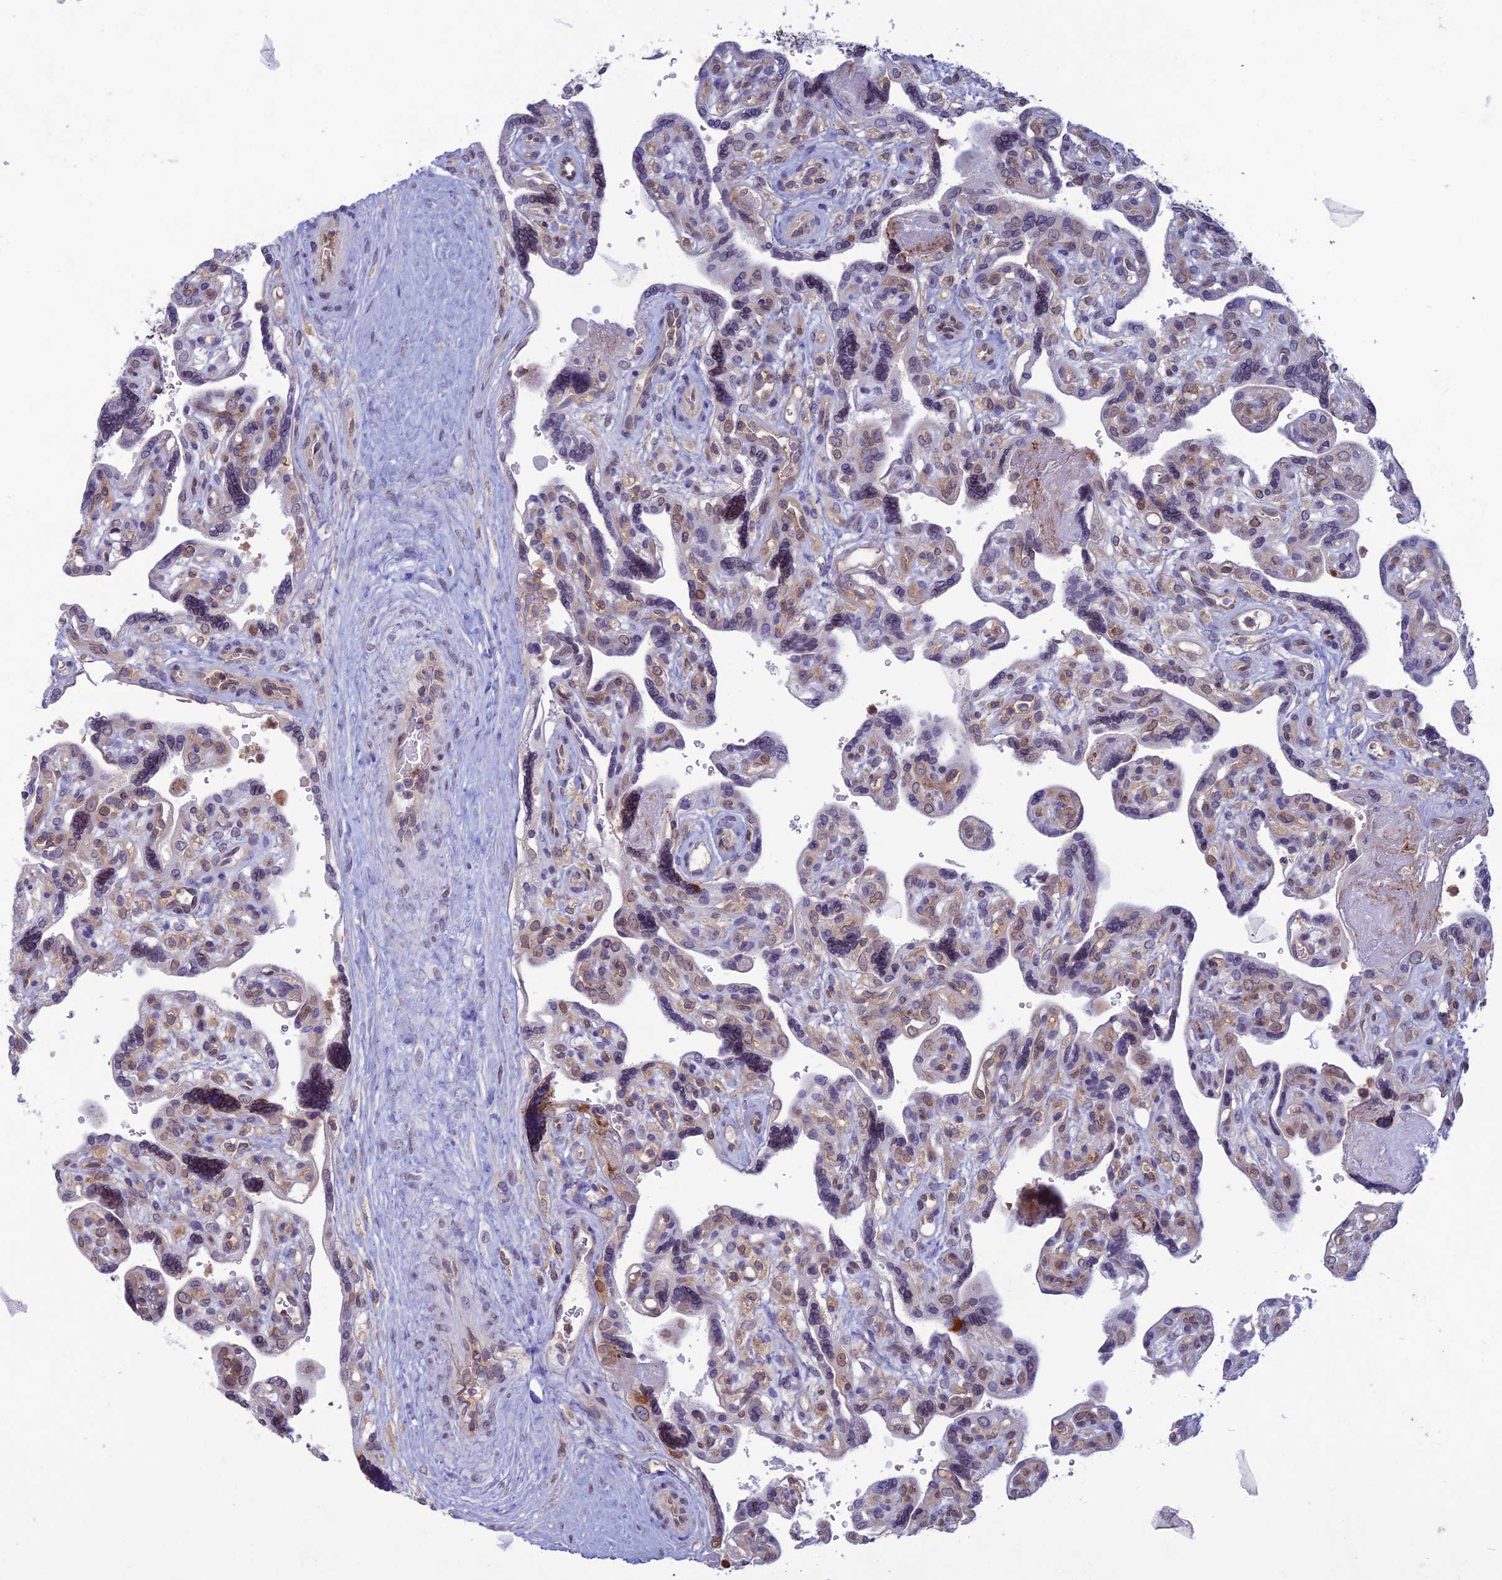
{"staining": {"intensity": "strong", "quantity": "<25%", "location": "cytoplasmic/membranous,nuclear"}, "tissue": "placenta", "cell_type": "Trophoblastic cells", "image_type": "normal", "snomed": [{"axis": "morphology", "description": "Normal tissue, NOS"}, {"axis": "topography", "description": "Placenta"}], "caption": "Protein staining of benign placenta reveals strong cytoplasmic/membranous,nuclear staining in approximately <25% of trophoblastic cells.", "gene": "WDR46", "patient": {"sex": "female", "age": 39}}